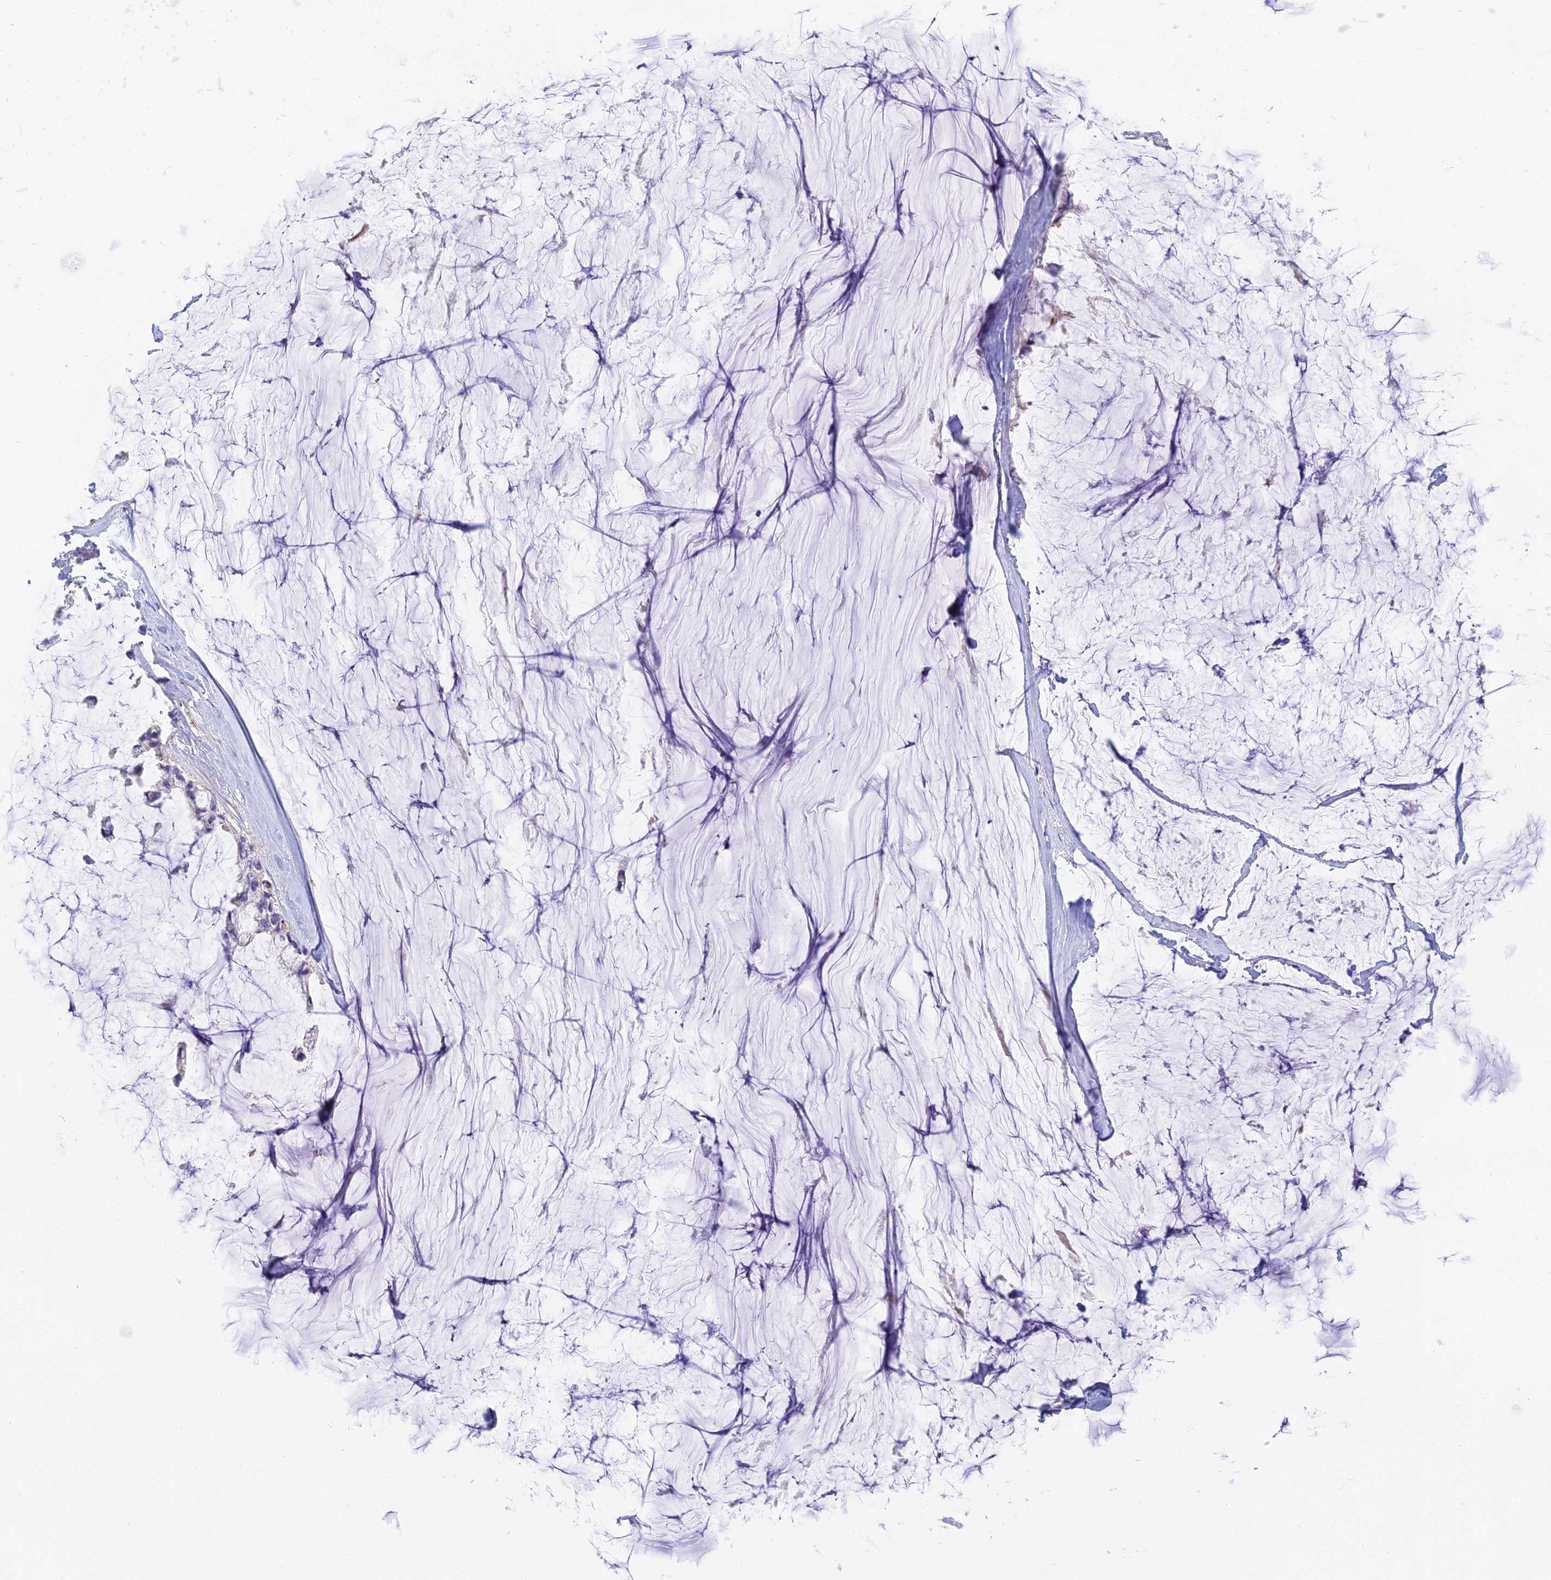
{"staining": {"intensity": "negative", "quantity": "none", "location": "none"}, "tissue": "ovarian cancer", "cell_type": "Tumor cells", "image_type": "cancer", "snomed": [{"axis": "morphology", "description": "Cystadenocarcinoma, mucinous, NOS"}, {"axis": "topography", "description": "Ovary"}], "caption": "Protein analysis of mucinous cystadenocarcinoma (ovarian) displays no significant positivity in tumor cells.", "gene": "INTS13", "patient": {"sex": "female", "age": 39}}